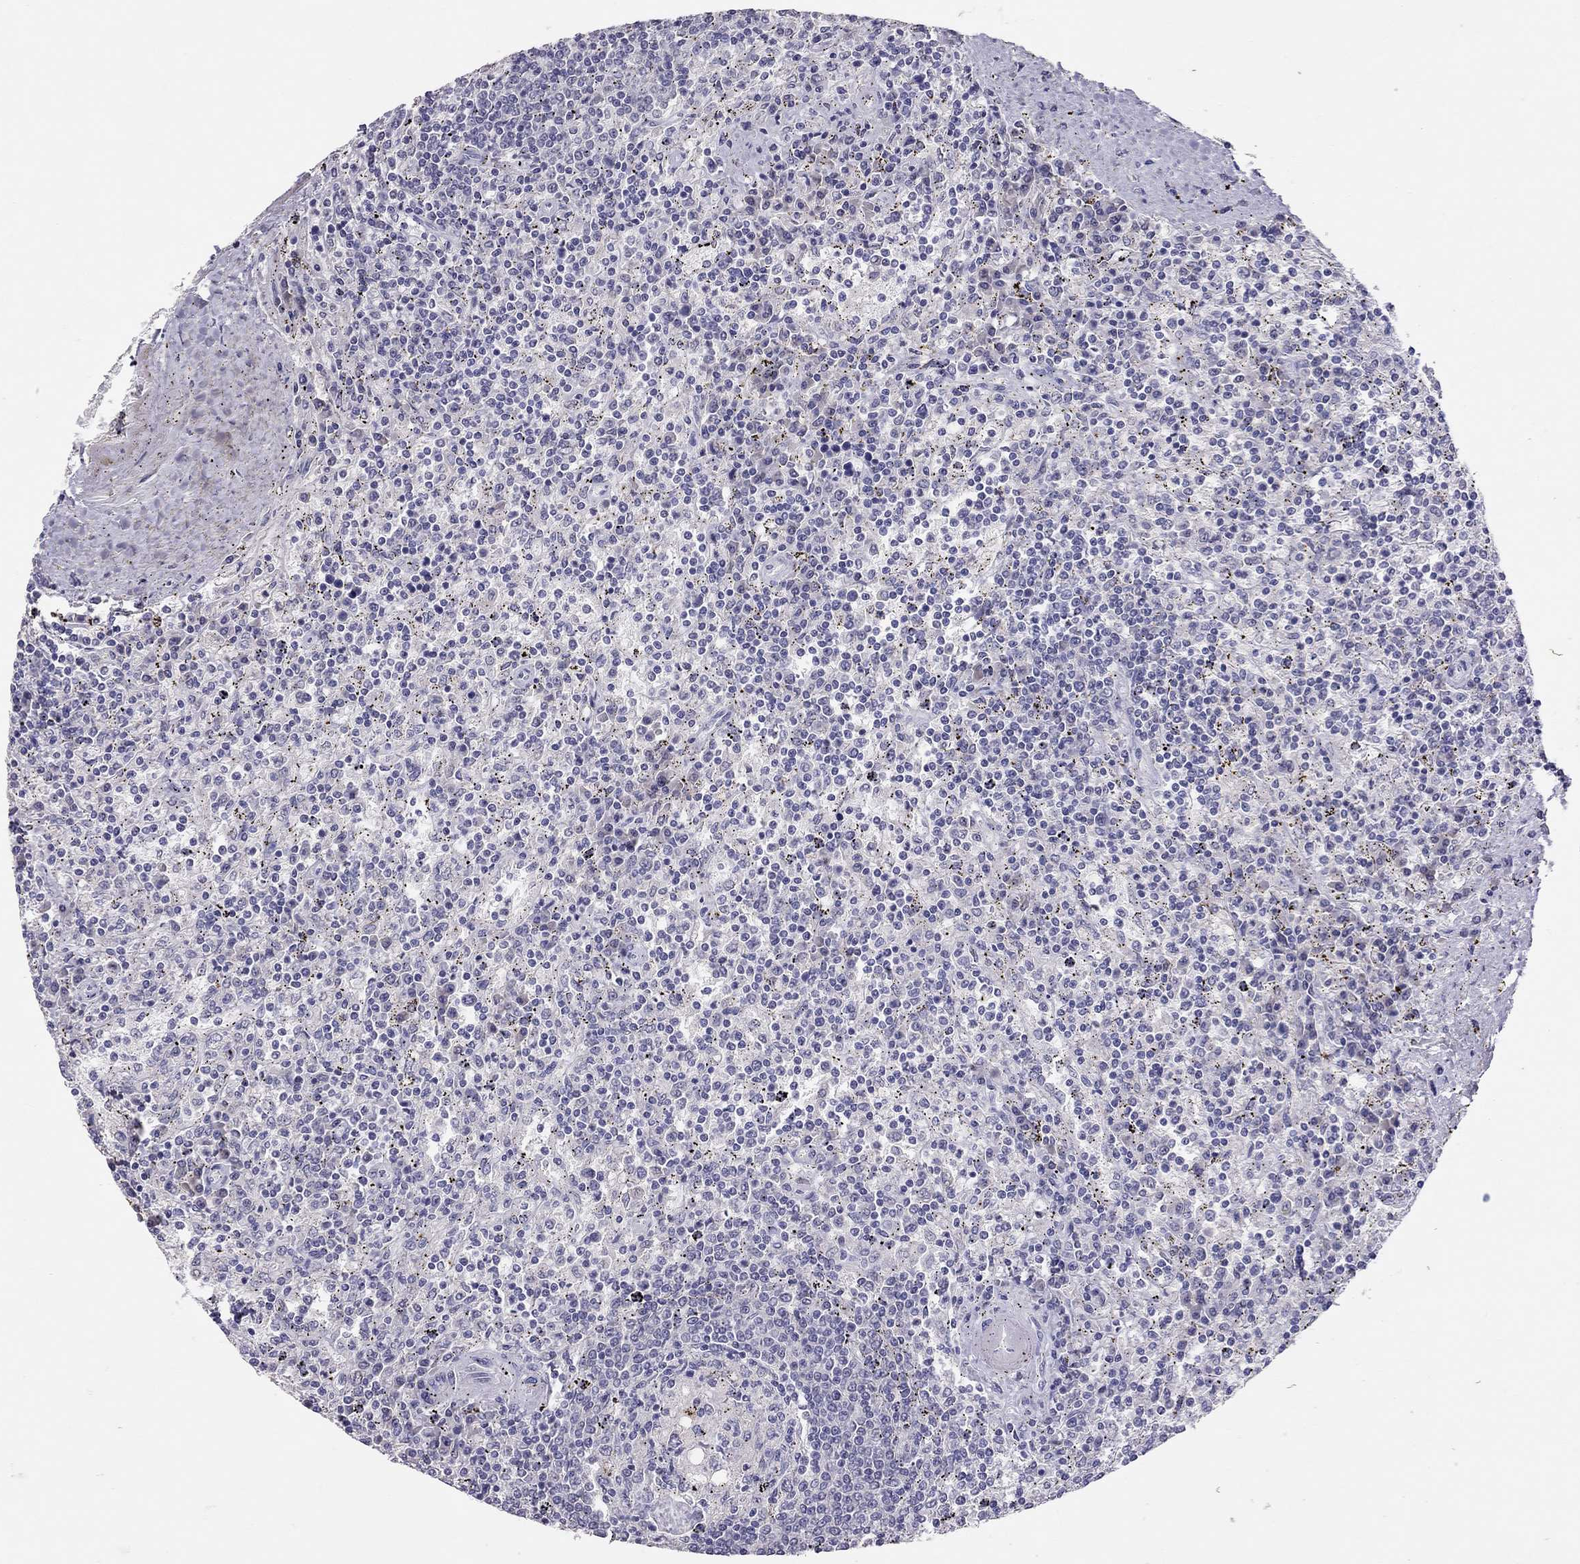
{"staining": {"intensity": "negative", "quantity": "none", "location": "none"}, "tissue": "lymphoma", "cell_type": "Tumor cells", "image_type": "cancer", "snomed": [{"axis": "morphology", "description": "Malignant lymphoma, non-Hodgkin's type, Low grade"}, {"axis": "topography", "description": "Spleen"}], "caption": "Histopathology image shows no significant protein expression in tumor cells of lymphoma. (Stains: DAB immunohistochemistry (IHC) with hematoxylin counter stain, Microscopy: brightfield microscopy at high magnification).", "gene": "PSMB11", "patient": {"sex": "male", "age": 62}}